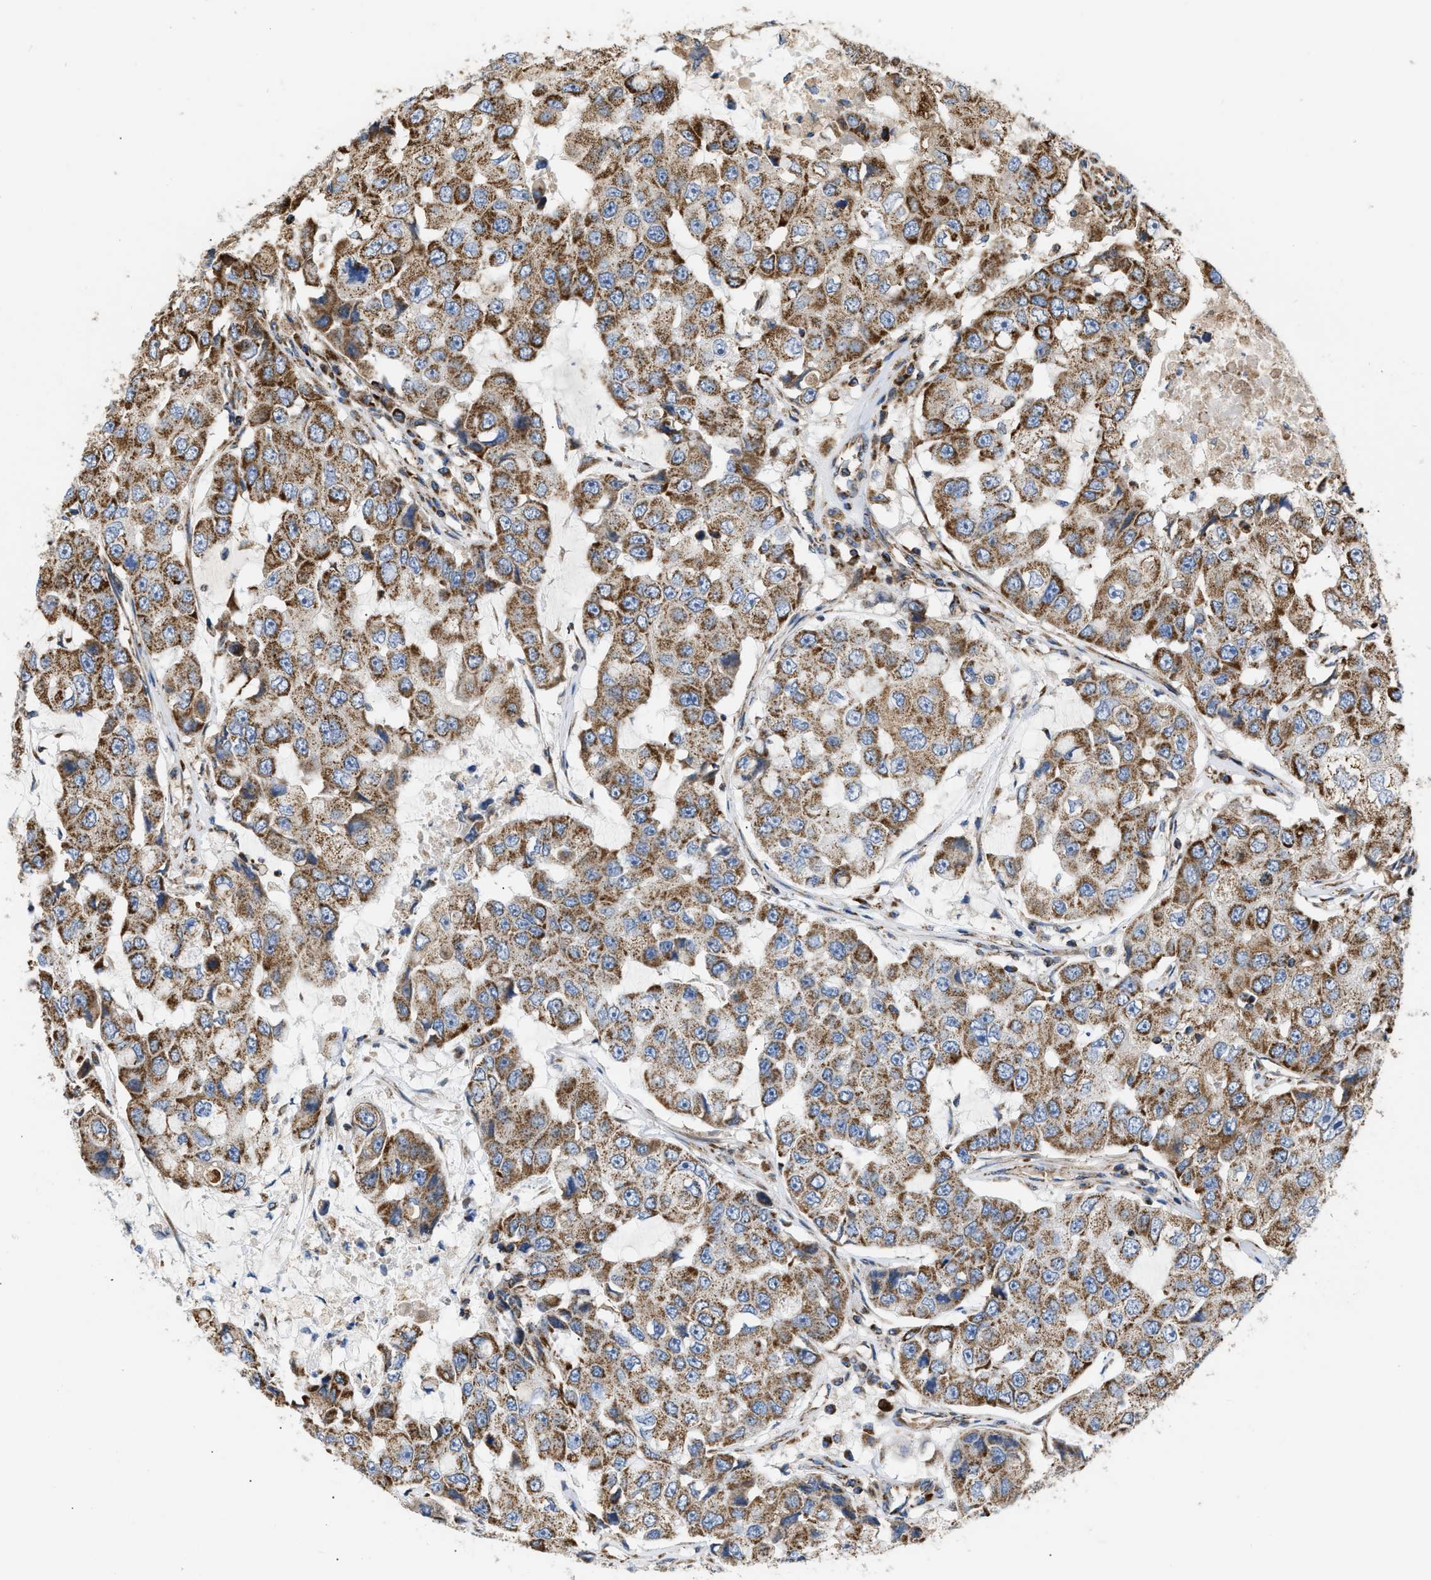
{"staining": {"intensity": "moderate", "quantity": ">75%", "location": "cytoplasmic/membranous"}, "tissue": "breast cancer", "cell_type": "Tumor cells", "image_type": "cancer", "snomed": [{"axis": "morphology", "description": "Duct carcinoma"}, {"axis": "topography", "description": "Breast"}], "caption": "This is a histology image of immunohistochemistry (IHC) staining of breast cancer (invasive ductal carcinoma), which shows moderate staining in the cytoplasmic/membranous of tumor cells.", "gene": "OPTN", "patient": {"sex": "female", "age": 27}}